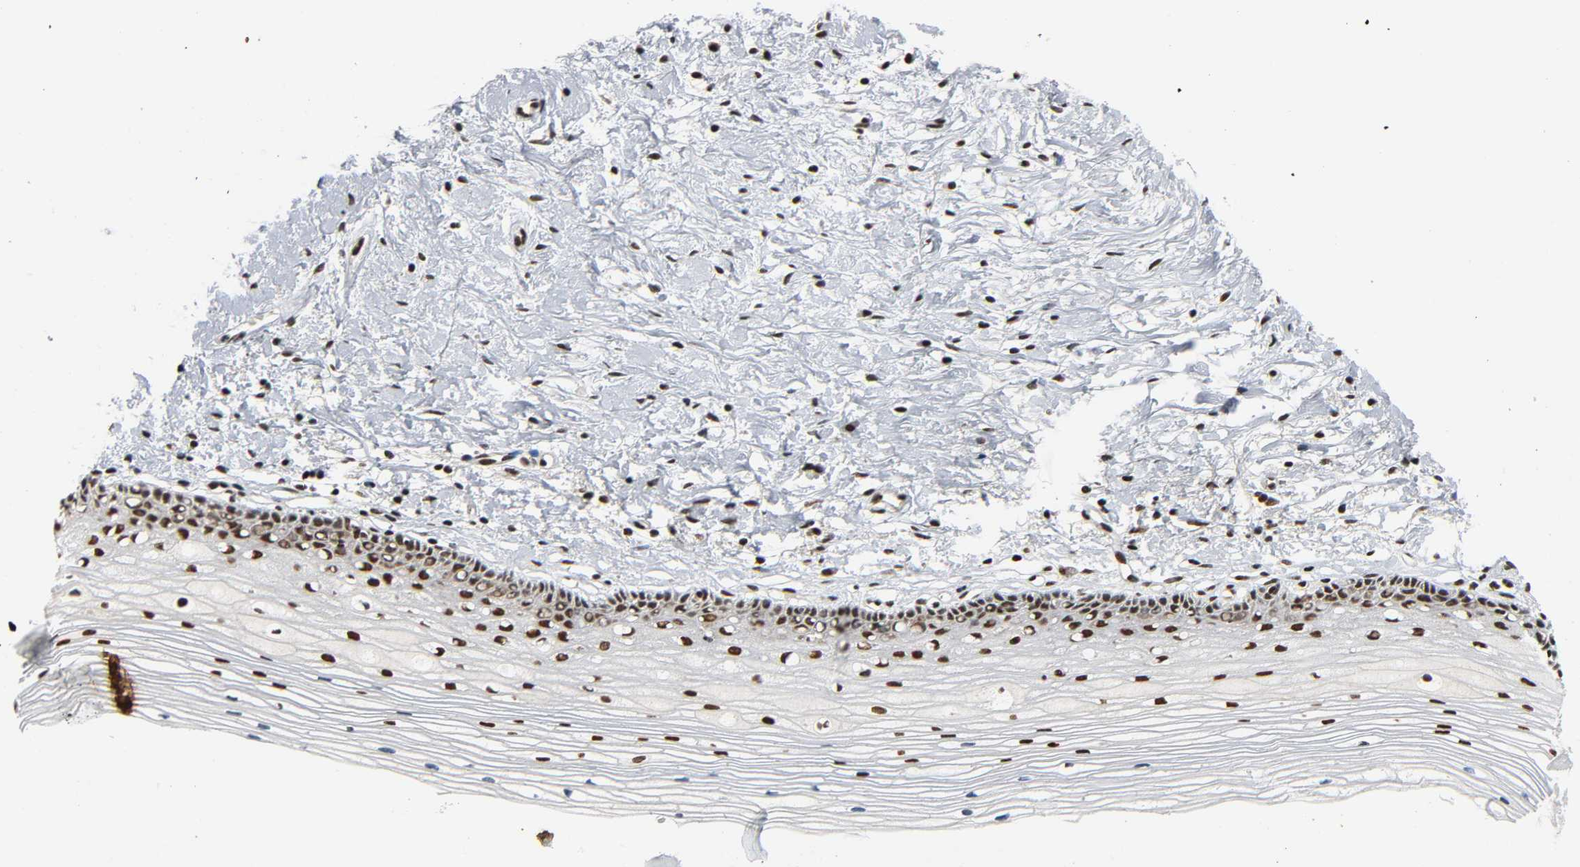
{"staining": {"intensity": "strong", "quantity": ">75%", "location": "nuclear"}, "tissue": "cervix", "cell_type": "Glandular cells", "image_type": "normal", "snomed": [{"axis": "morphology", "description": "Normal tissue, NOS"}, {"axis": "topography", "description": "Cervix"}], "caption": "Brown immunohistochemical staining in benign cervix demonstrates strong nuclear staining in about >75% of glandular cells.", "gene": "CDK9", "patient": {"sex": "female", "age": 77}}